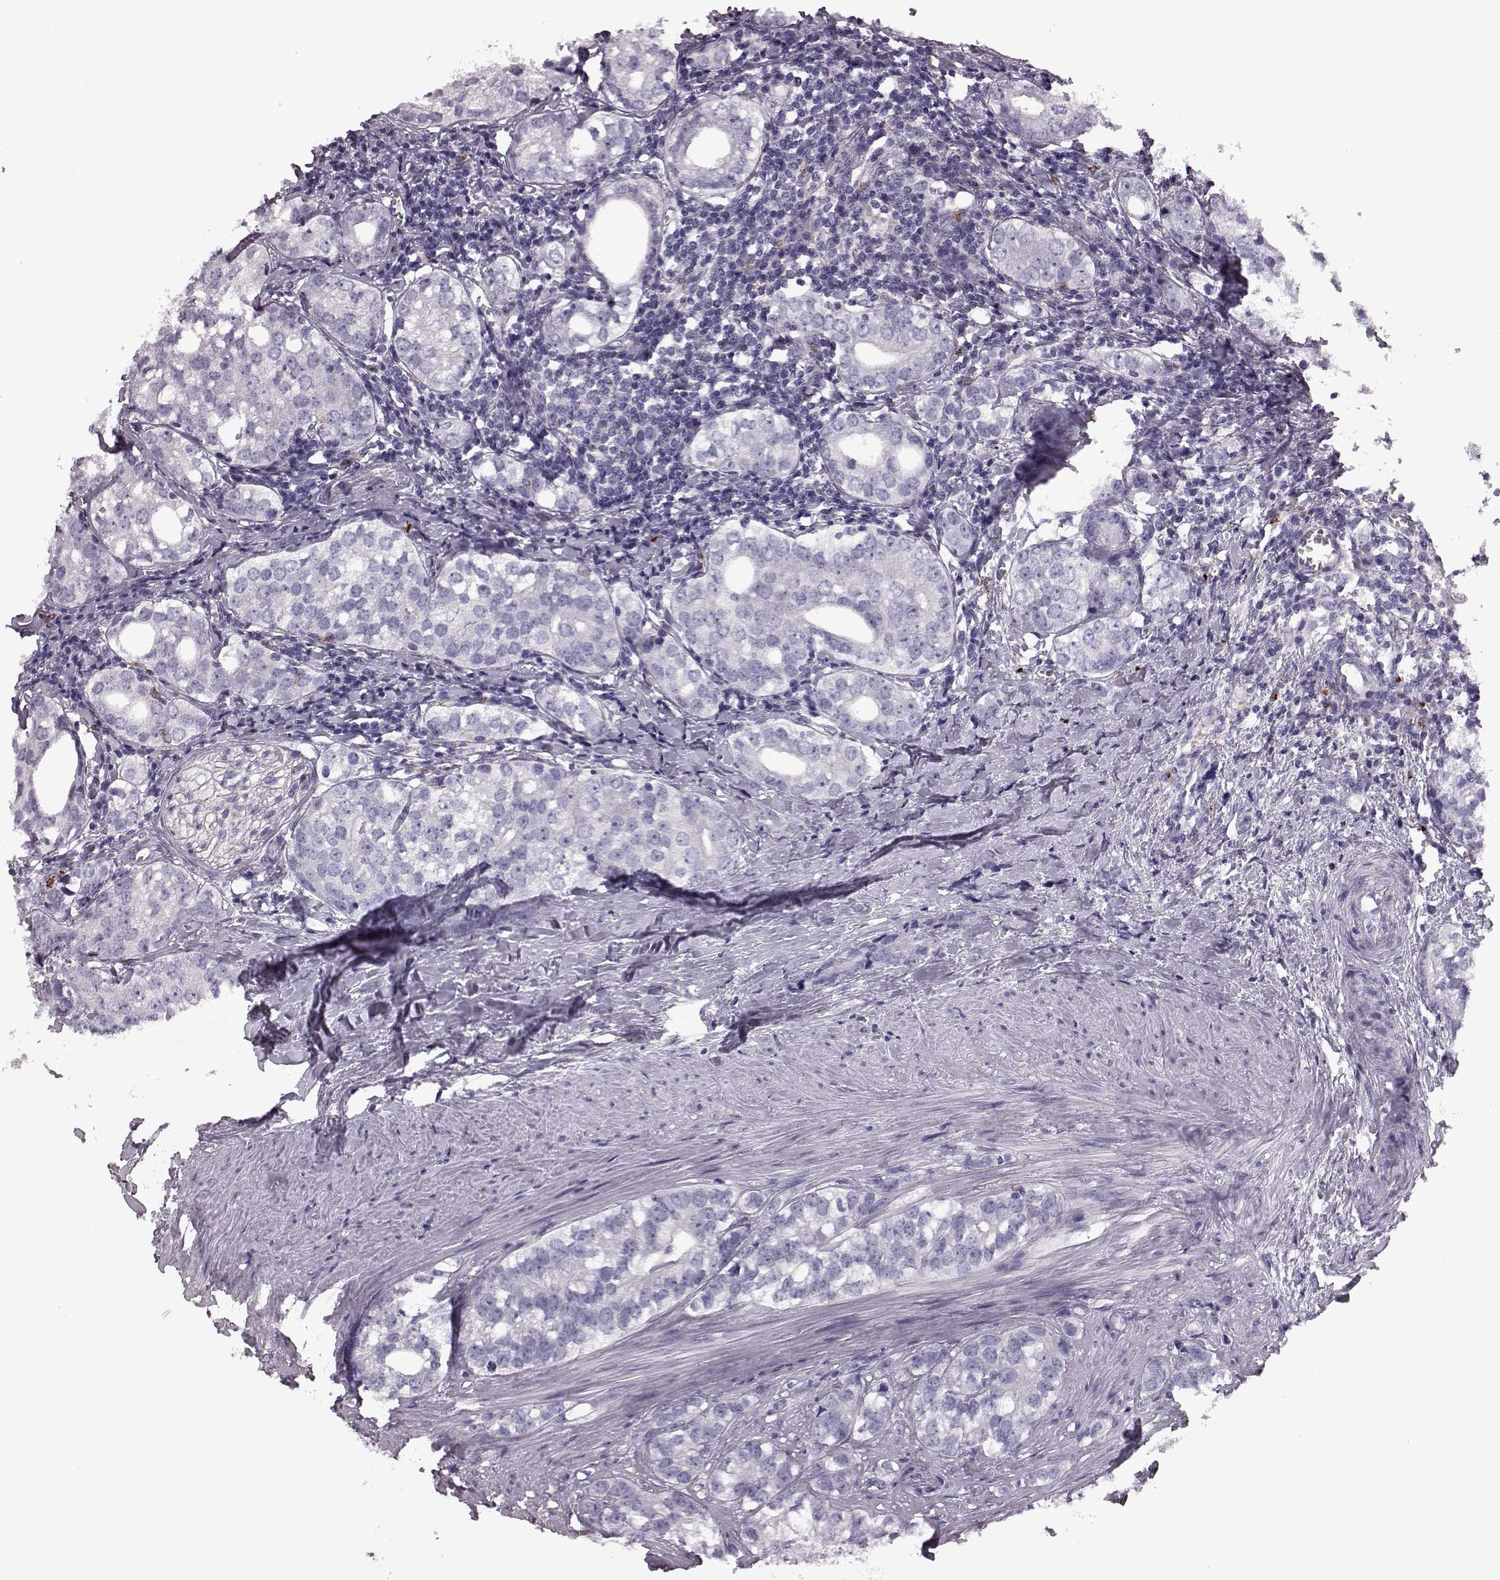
{"staining": {"intensity": "negative", "quantity": "none", "location": "none"}, "tissue": "prostate cancer", "cell_type": "Tumor cells", "image_type": "cancer", "snomed": [{"axis": "morphology", "description": "Adenocarcinoma, NOS"}, {"axis": "topography", "description": "Prostate and seminal vesicle, NOS"}], "caption": "DAB immunohistochemical staining of human prostate cancer displays no significant staining in tumor cells.", "gene": "SNTG1", "patient": {"sex": "male", "age": 63}}